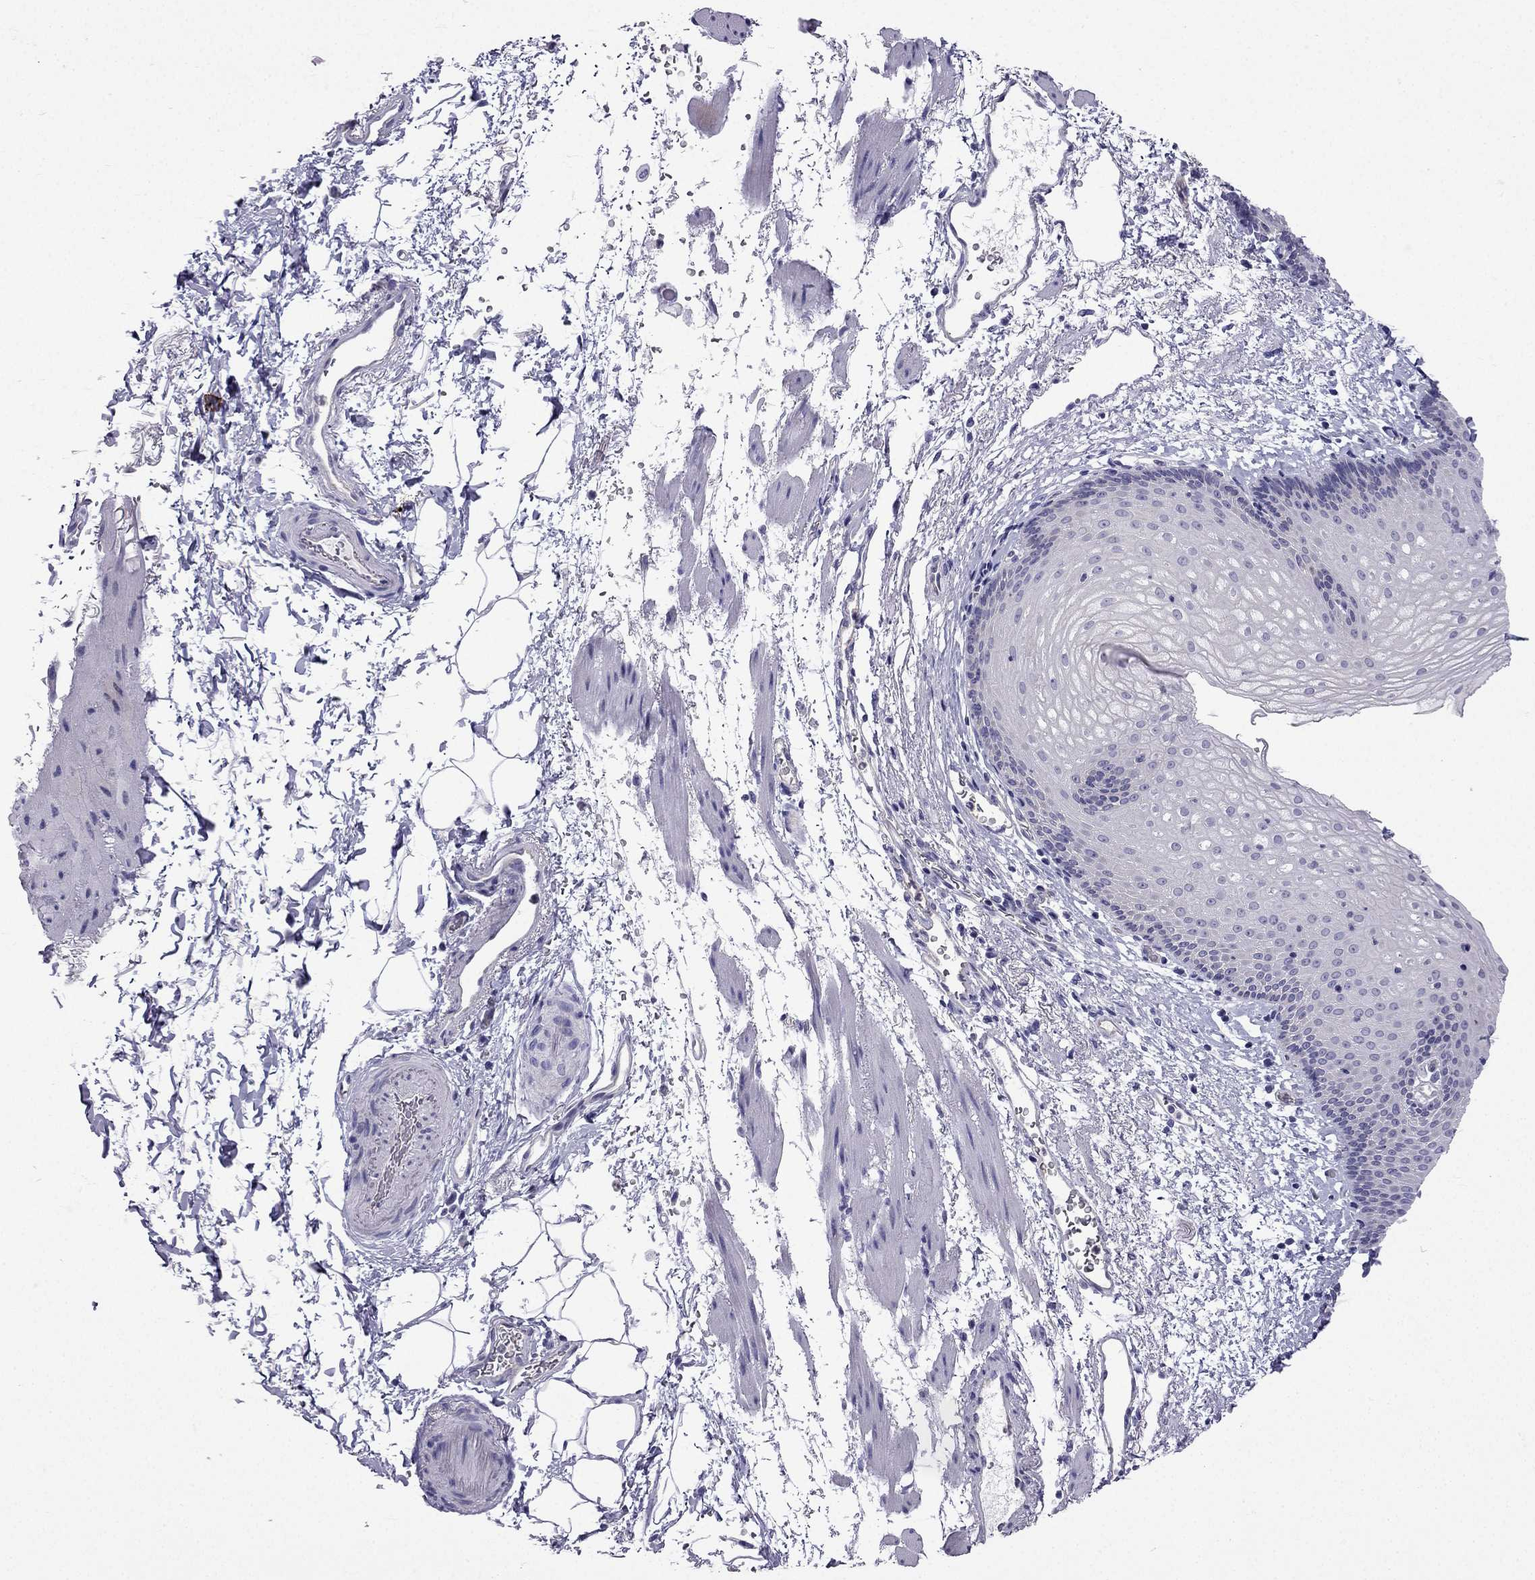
{"staining": {"intensity": "negative", "quantity": "none", "location": "none"}, "tissue": "esophagus", "cell_type": "Squamous epithelial cells", "image_type": "normal", "snomed": [{"axis": "morphology", "description": "Normal tissue, NOS"}, {"axis": "topography", "description": "Esophagus"}], "caption": "Histopathology image shows no protein expression in squamous epithelial cells of benign esophagus. (DAB (3,3'-diaminobenzidine) IHC, high magnification).", "gene": "GJA8", "patient": {"sex": "female", "age": 64}}